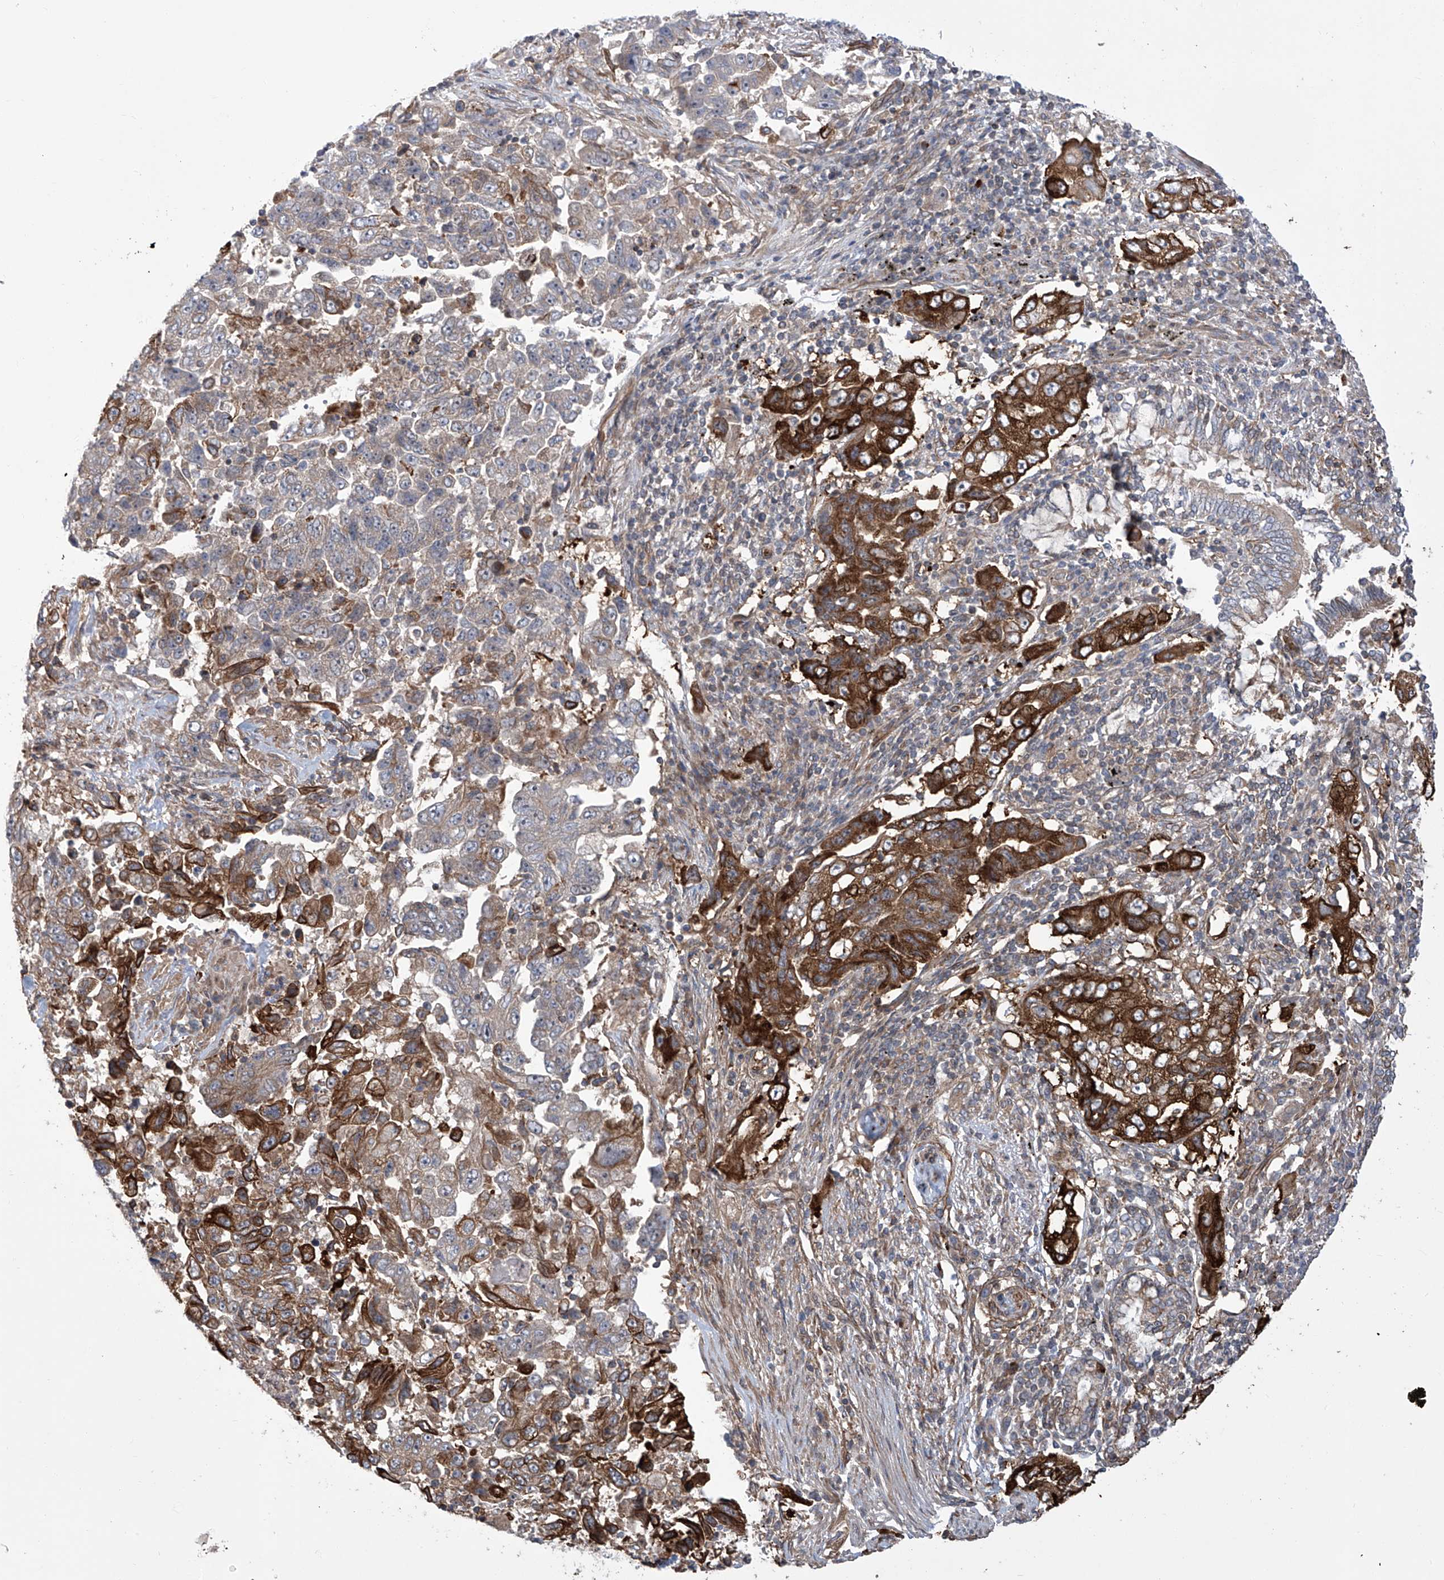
{"staining": {"intensity": "strong", "quantity": "25%-75%", "location": "cytoplasmic/membranous"}, "tissue": "lung cancer", "cell_type": "Tumor cells", "image_type": "cancer", "snomed": [{"axis": "morphology", "description": "Adenocarcinoma, NOS"}, {"axis": "topography", "description": "Lung"}], "caption": "Immunohistochemical staining of lung adenocarcinoma displays high levels of strong cytoplasmic/membranous staining in approximately 25%-75% of tumor cells. The protein of interest is shown in brown color, while the nuclei are stained blue.", "gene": "APAF1", "patient": {"sex": "female", "age": 51}}